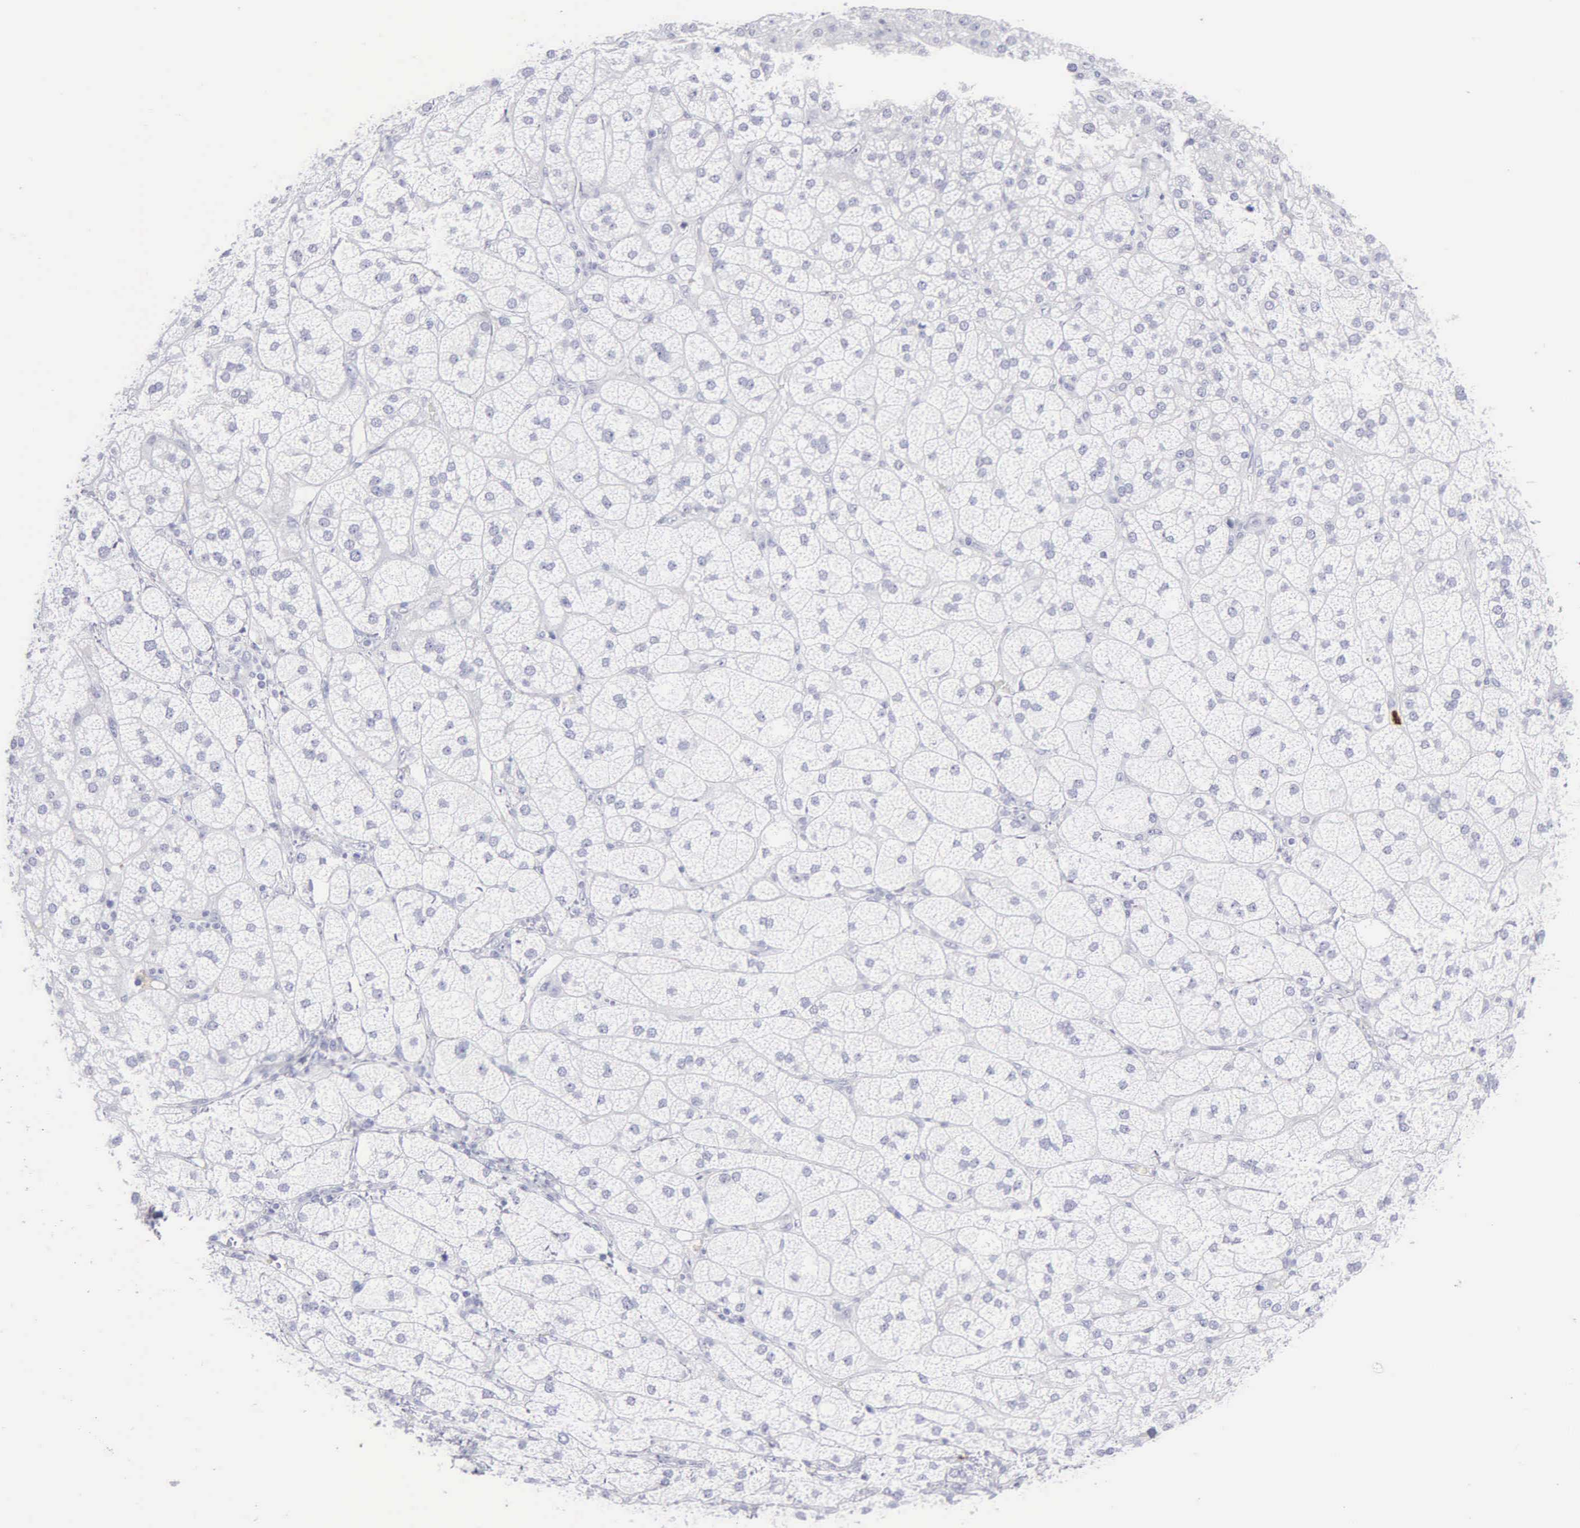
{"staining": {"intensity": "negative", "quantity": "none", "location": "none"}, "tissue": "adrenal gland", "cell_type": "Glandular cells", "image_type": "normal", "snomed": [{"axis": "morphology", "description": "Normal tissue, NOS"}, {"axis": "topography", "description": "Adrenal gland"}], "caption": "DAB immunohistochemical staining of unremarkable human adrenal gland displays no significant positivity in glandular cells.", "gene": "CTSG", "patient": {"sex": "female", "age": 60}}